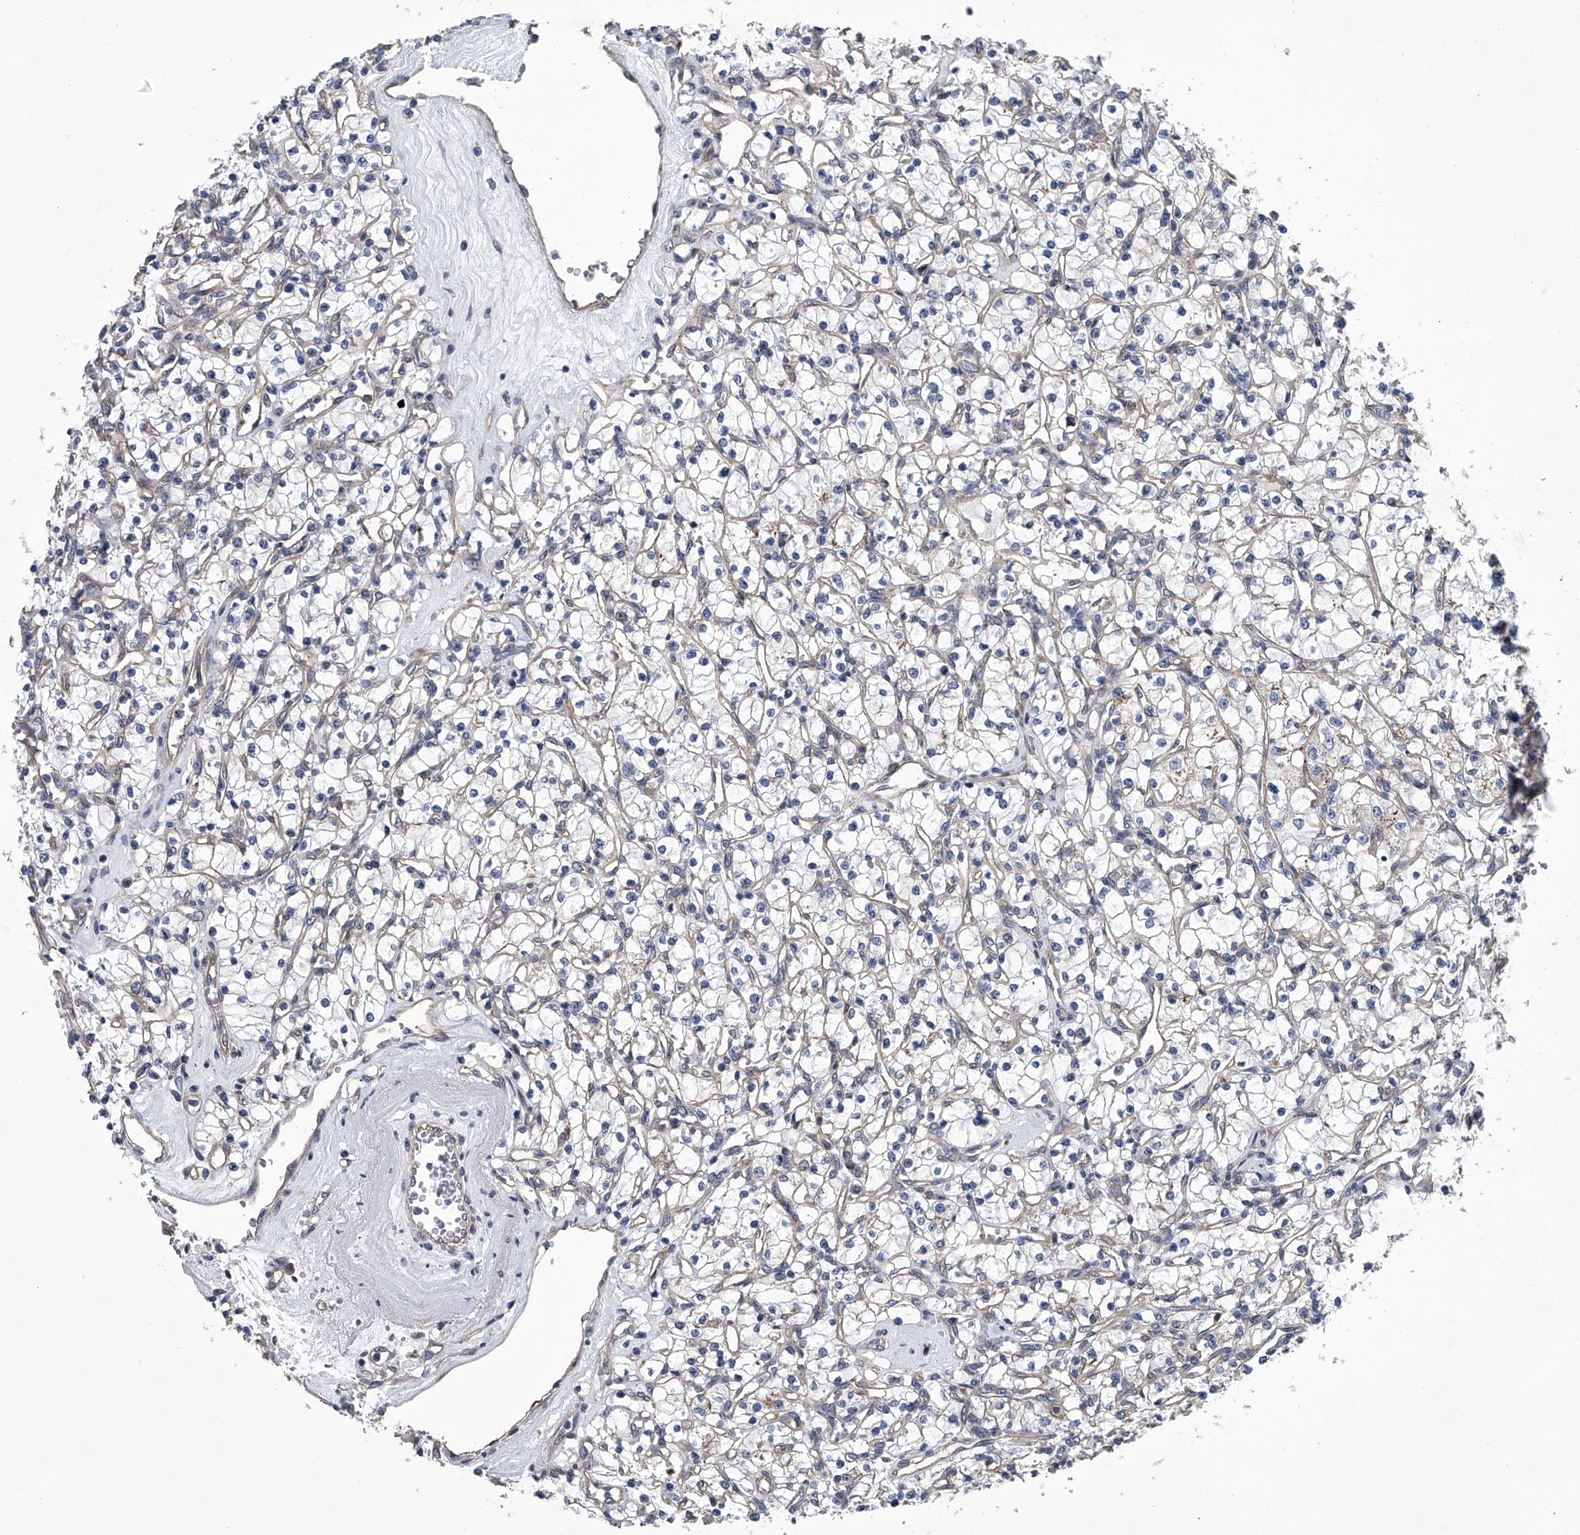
{"staining": {"intensity": "negative", "quantity": "none", "location": "none"}, "tissue": "renal cancer", "cell_type": "Tumor cells", "image_type": "cancer", "snomed": [{"axis": "morphology", "description": "Adenocarcinoma, NOS"}, {"axis": "topography", "description": "Kidney"}], "caption": "Tumor cells show no significant protein positivity in adenocarcinoma (renal). (Stains: DAB IHC with hematoxylin counter stain, Microscopy: brightfield microscopy at high magnification).", "gene": "ABCG1", "patient": {"sex": "female", "age": 59}}